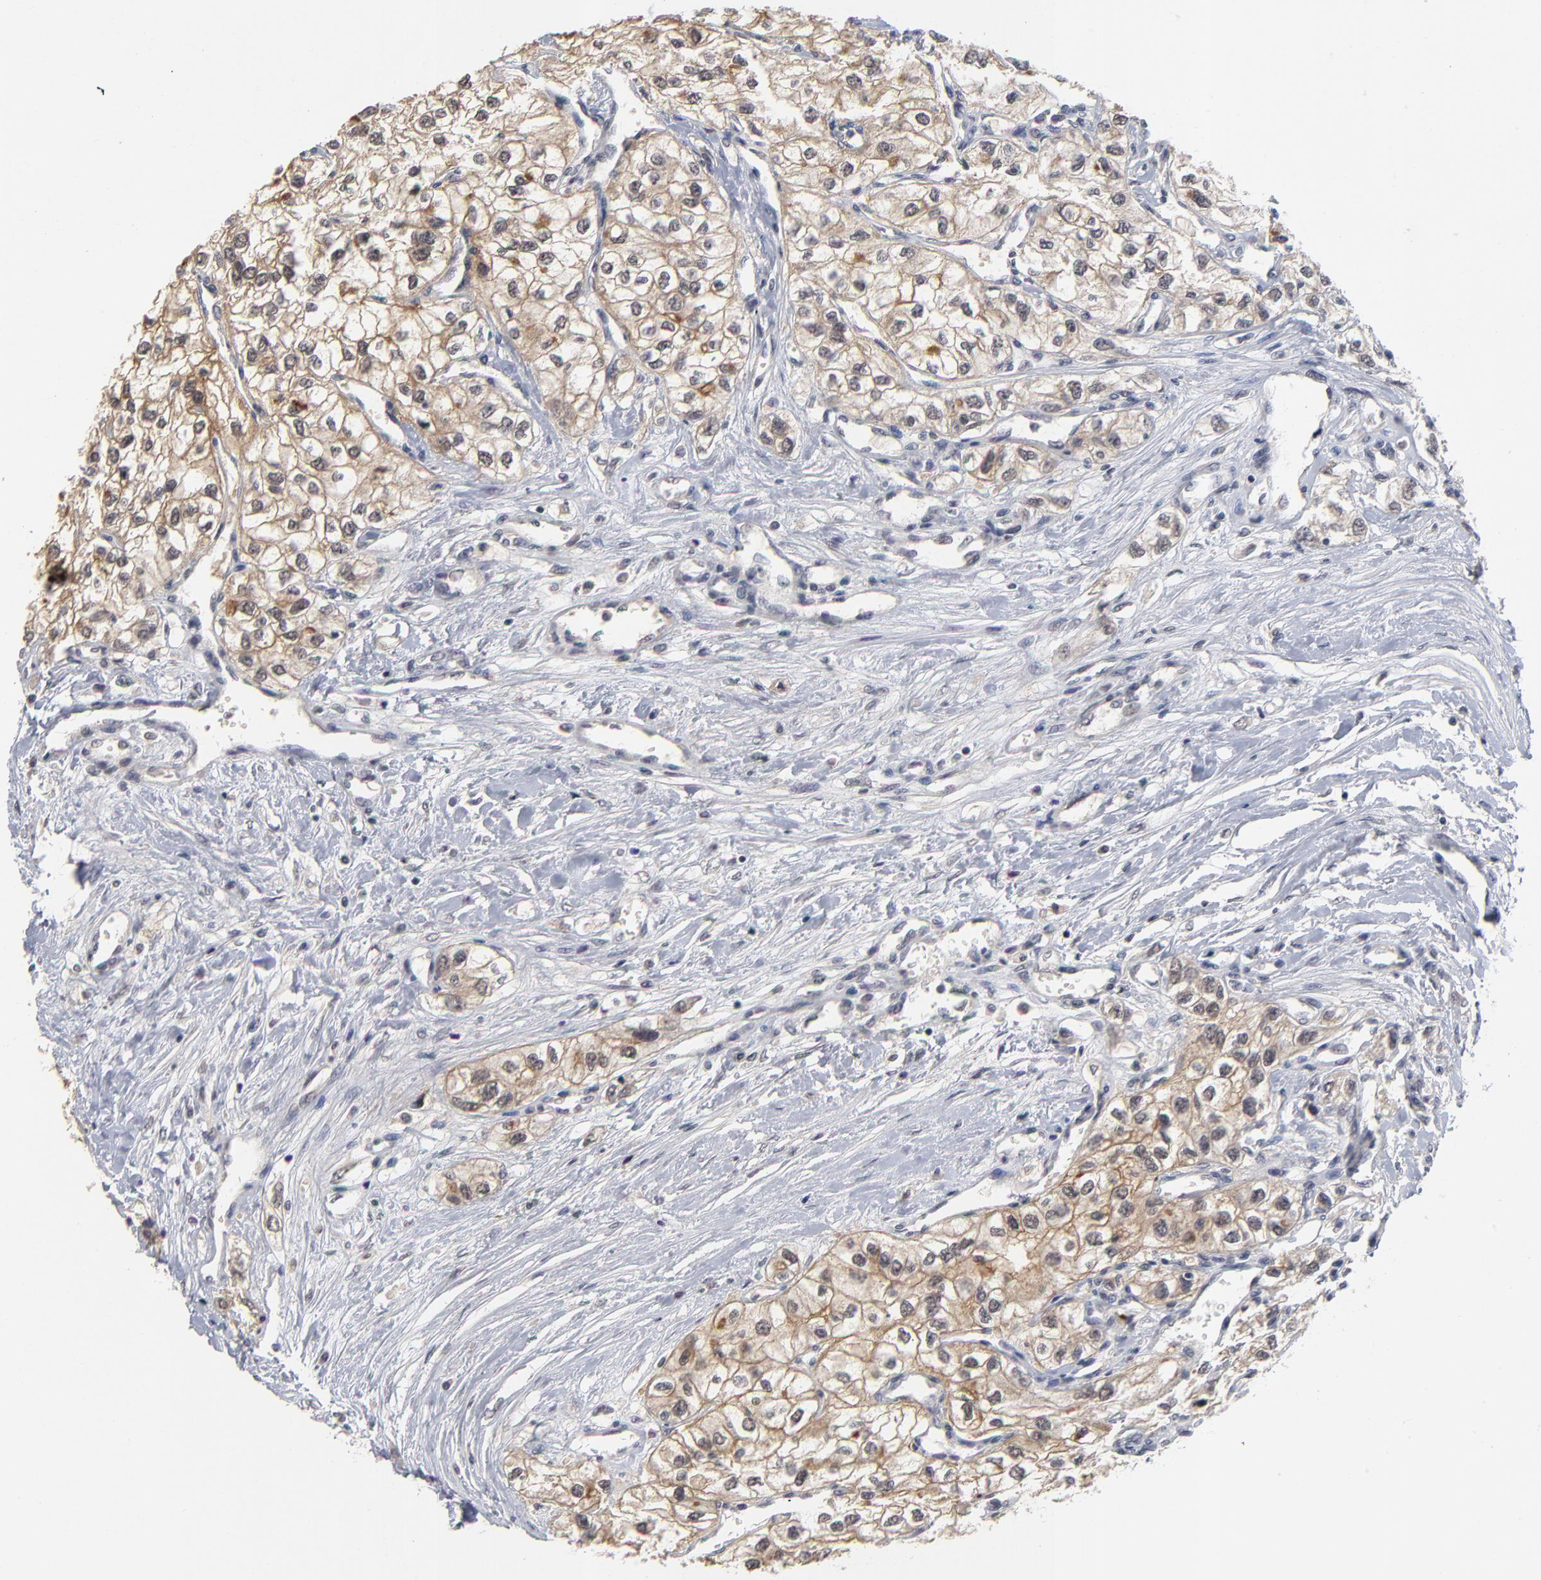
{"staining": {"intensity": "moderate", "quantity": ">75%", "location": "cytoplasmic/membranous"}, "tissue": "renal cancer", "cell_type": "Tumor cells", "image_type": "cancer", "snomed": [{"axis": "morphology", "description": "Adenocarcinoma, NOS"}, {"axis": "topography", "description": "Kidney"}], "caption": "Protein staining demonstrates moderate cytoplasmic/membranous positivity in approximately >75% of tumor cells in renal cancer.", "gene": "WSB1", "patient": {"sex": "male", "age": 57}}